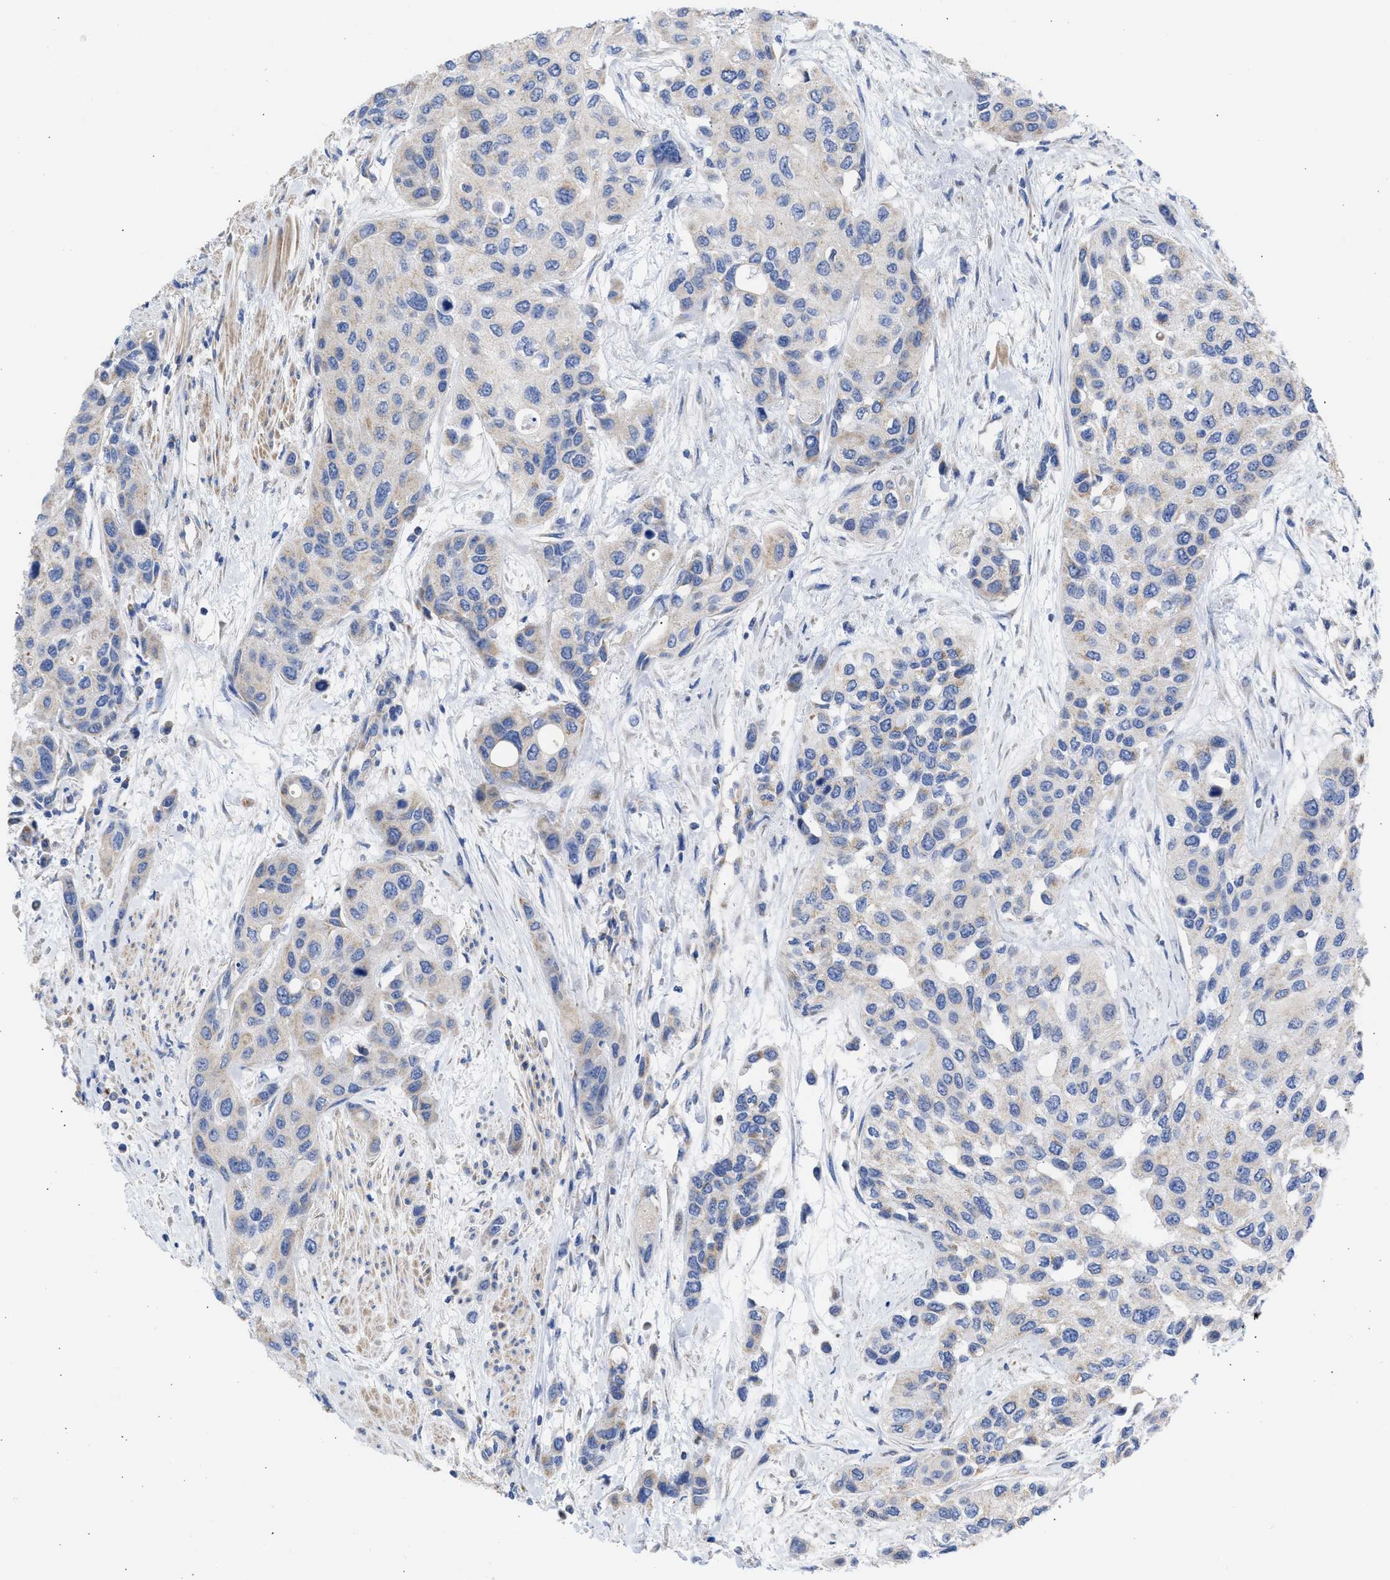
{"staining": {"intensity": "weak", "quantity": "25%-75%", "location": "cytoplasmic/membranous"}, "tissue": "urothelial cancer", "cell_type": "Tumor cells", "image_type": "cancer", "snomed": [{"axis": "morphology", "description": "Urothelial carcinoma, High grade"}, {"axis": "topography", "description": "Urinary bladder"}], "caption": "The photomicrograph reveals a brown stain indicating the presence of a protein in the cytoplasmic/membranous of tumor cells in high-grade urothelial carcinoma.", "gene": "BTG3", "patient": {"sex": "female", "age": 56}}